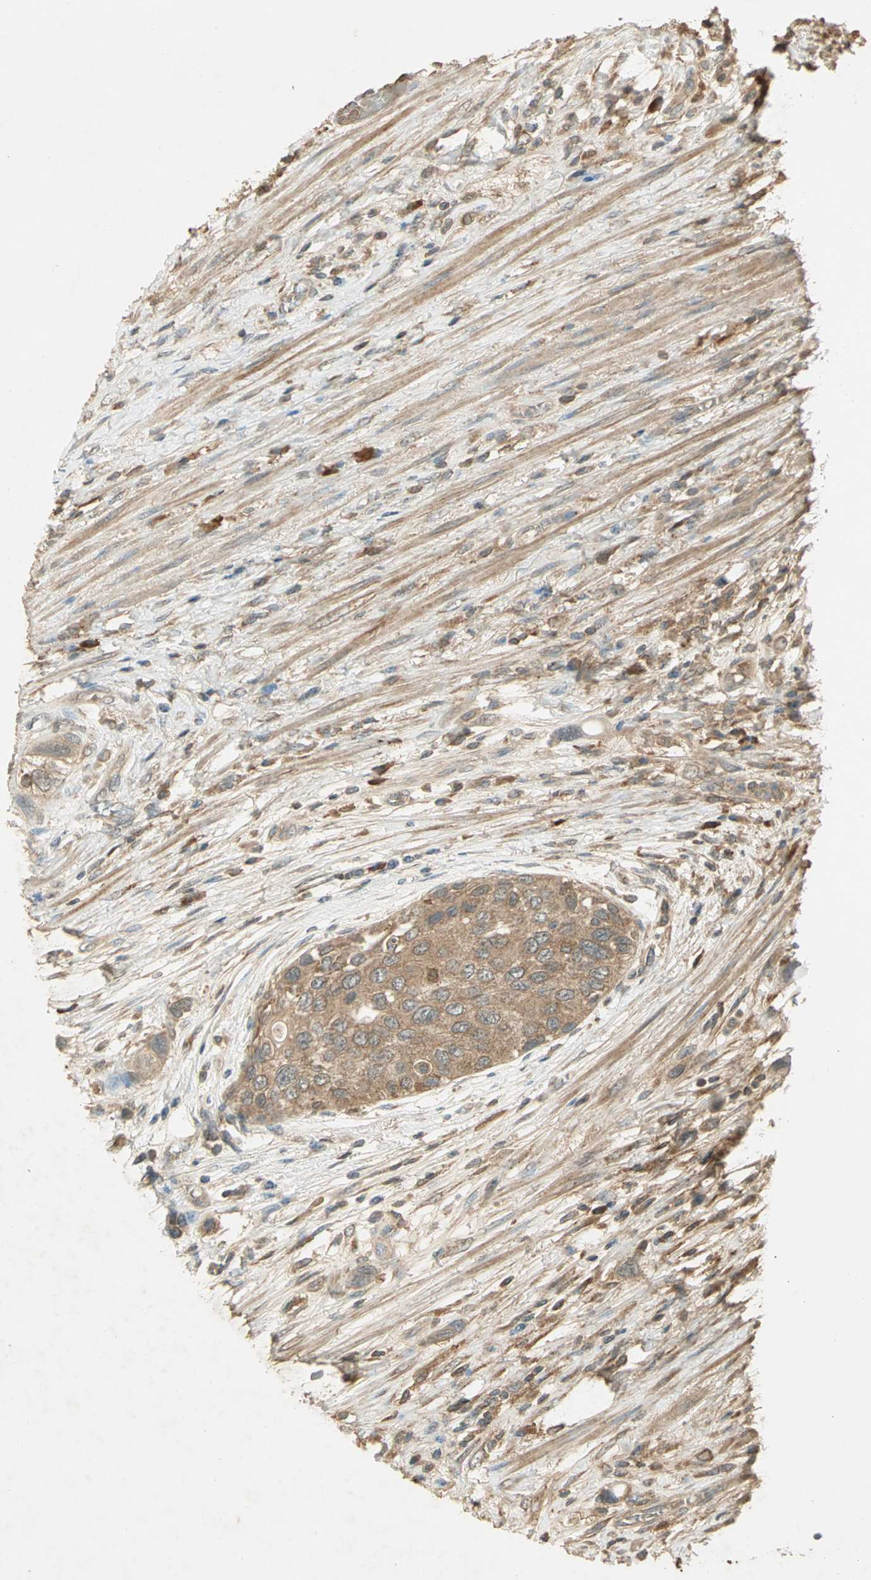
{"staining": {"intensity": "moderate", "quantity": ">75%", "location": "cytoplasmic/membranous"}, "tissue": "urothelial cancer", "cell_type": "Tumor cells", "image_type": "cancer", "snomed": [{"axis": "morphology", "description": "Urothelial carcinoma, High grade"}, {"axis": "topography", "description": "Urinary bladder"}], "caption": "This image exhibits immunohistochemistry (IHC) staining of human urothelial cancer, with medium moderate cytoplasmic/membranous positivity in about >75% of tumor cells.", "gene": "KEAP1", "patient": {"sex": "female", "age": 56}}